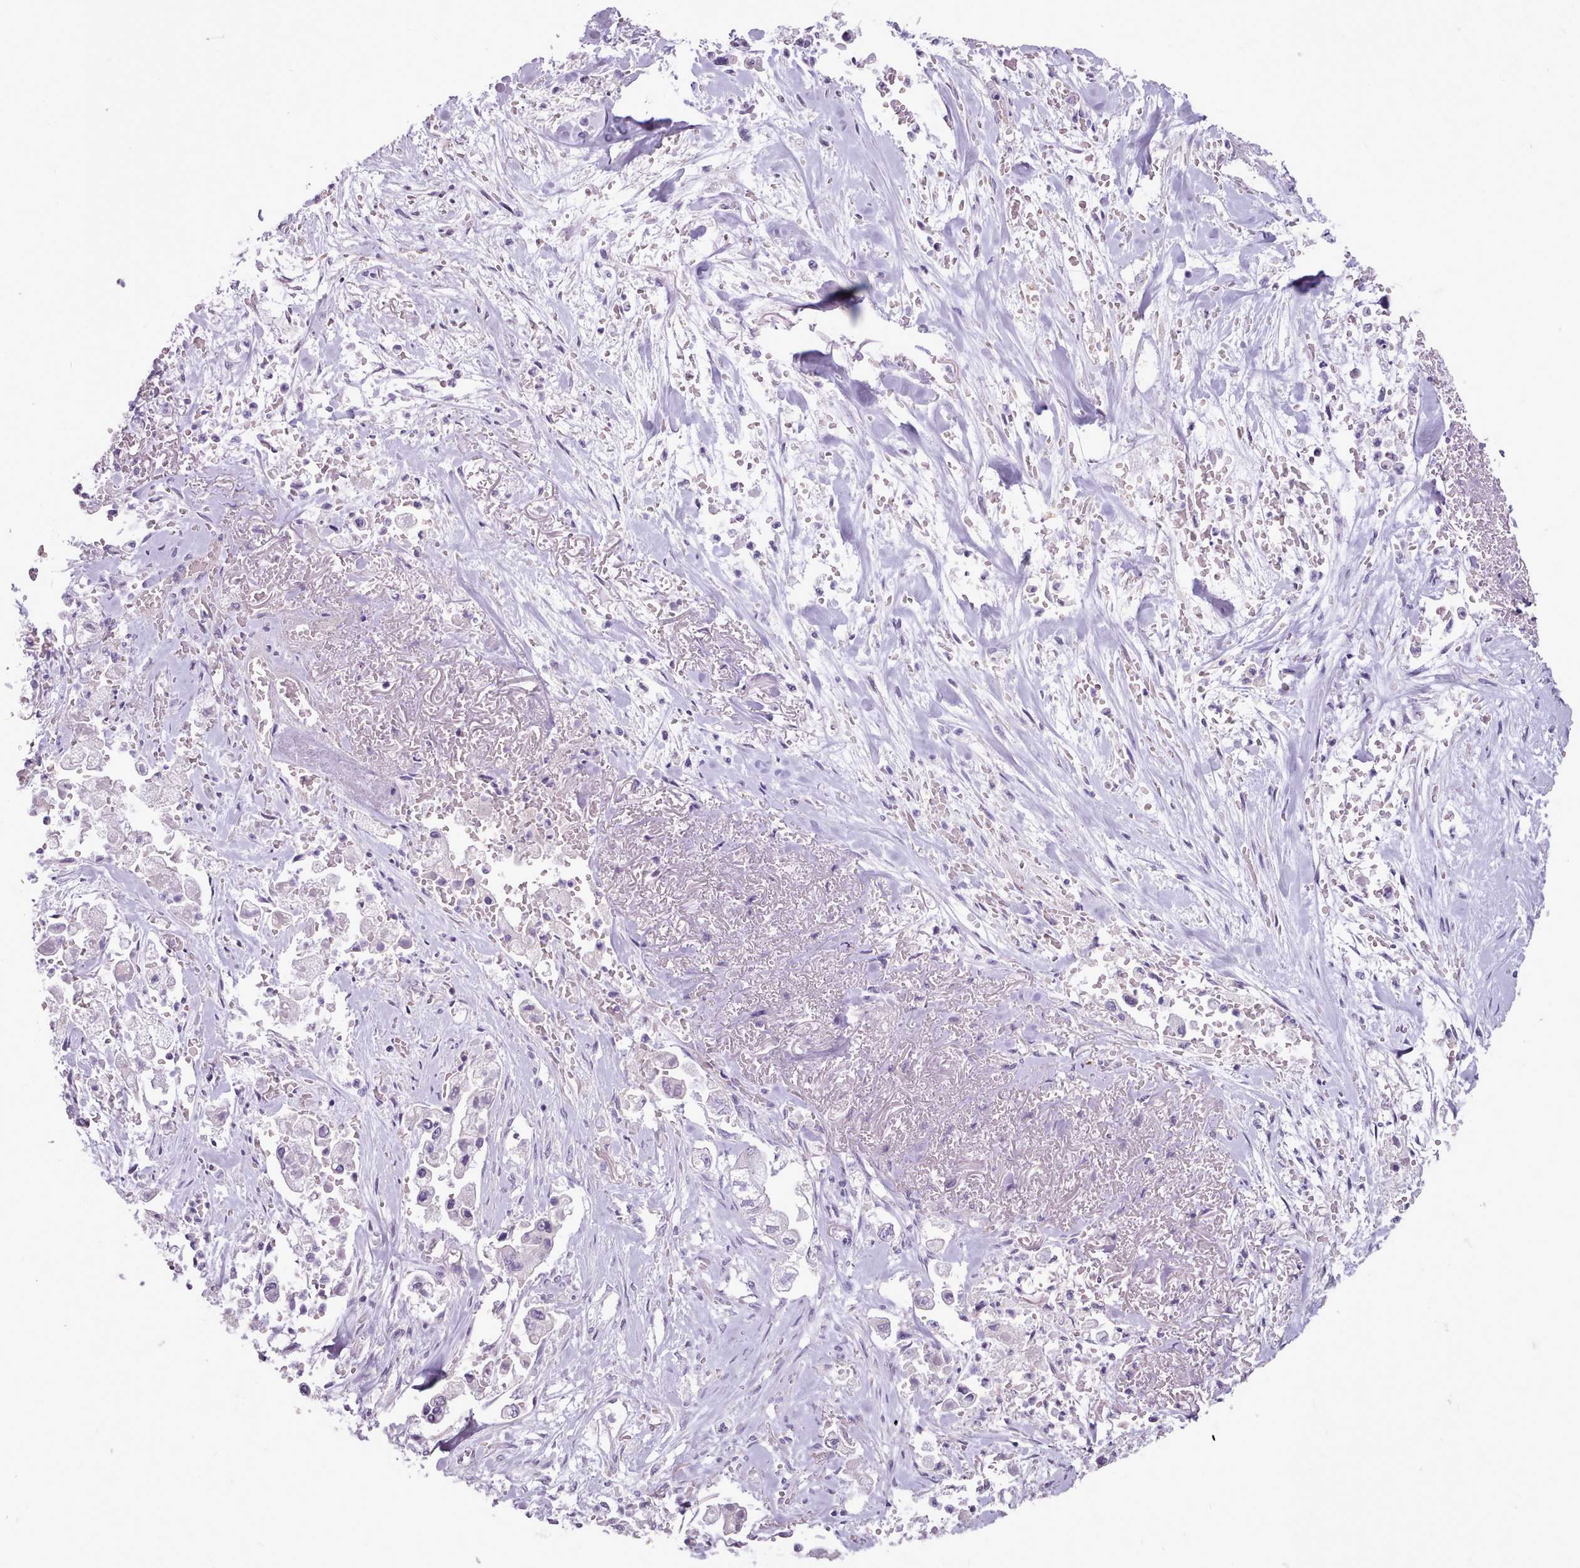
{"staining": {"intensity": "negative", "quantity": "none", "location": "none"}, "tissue": "stomach cancer", "cell_type": "Tumor cells", "image_type": "cancer", "snomed": [{"axis": "morphology", "description": "Adenocarcinoma, NOS"}, {"axis": "topography", "description": "Stomach"}], "caption": "IHC histopathology image of neoplastic tissue: human stomach cancer (adenocarcinoma) stained with DAB demonstrates no significant protein expression in tumor cells. Nuclei are stained in blue.", "gene": "ATRAID", "patient": {"sex": "male", "age": 62}}